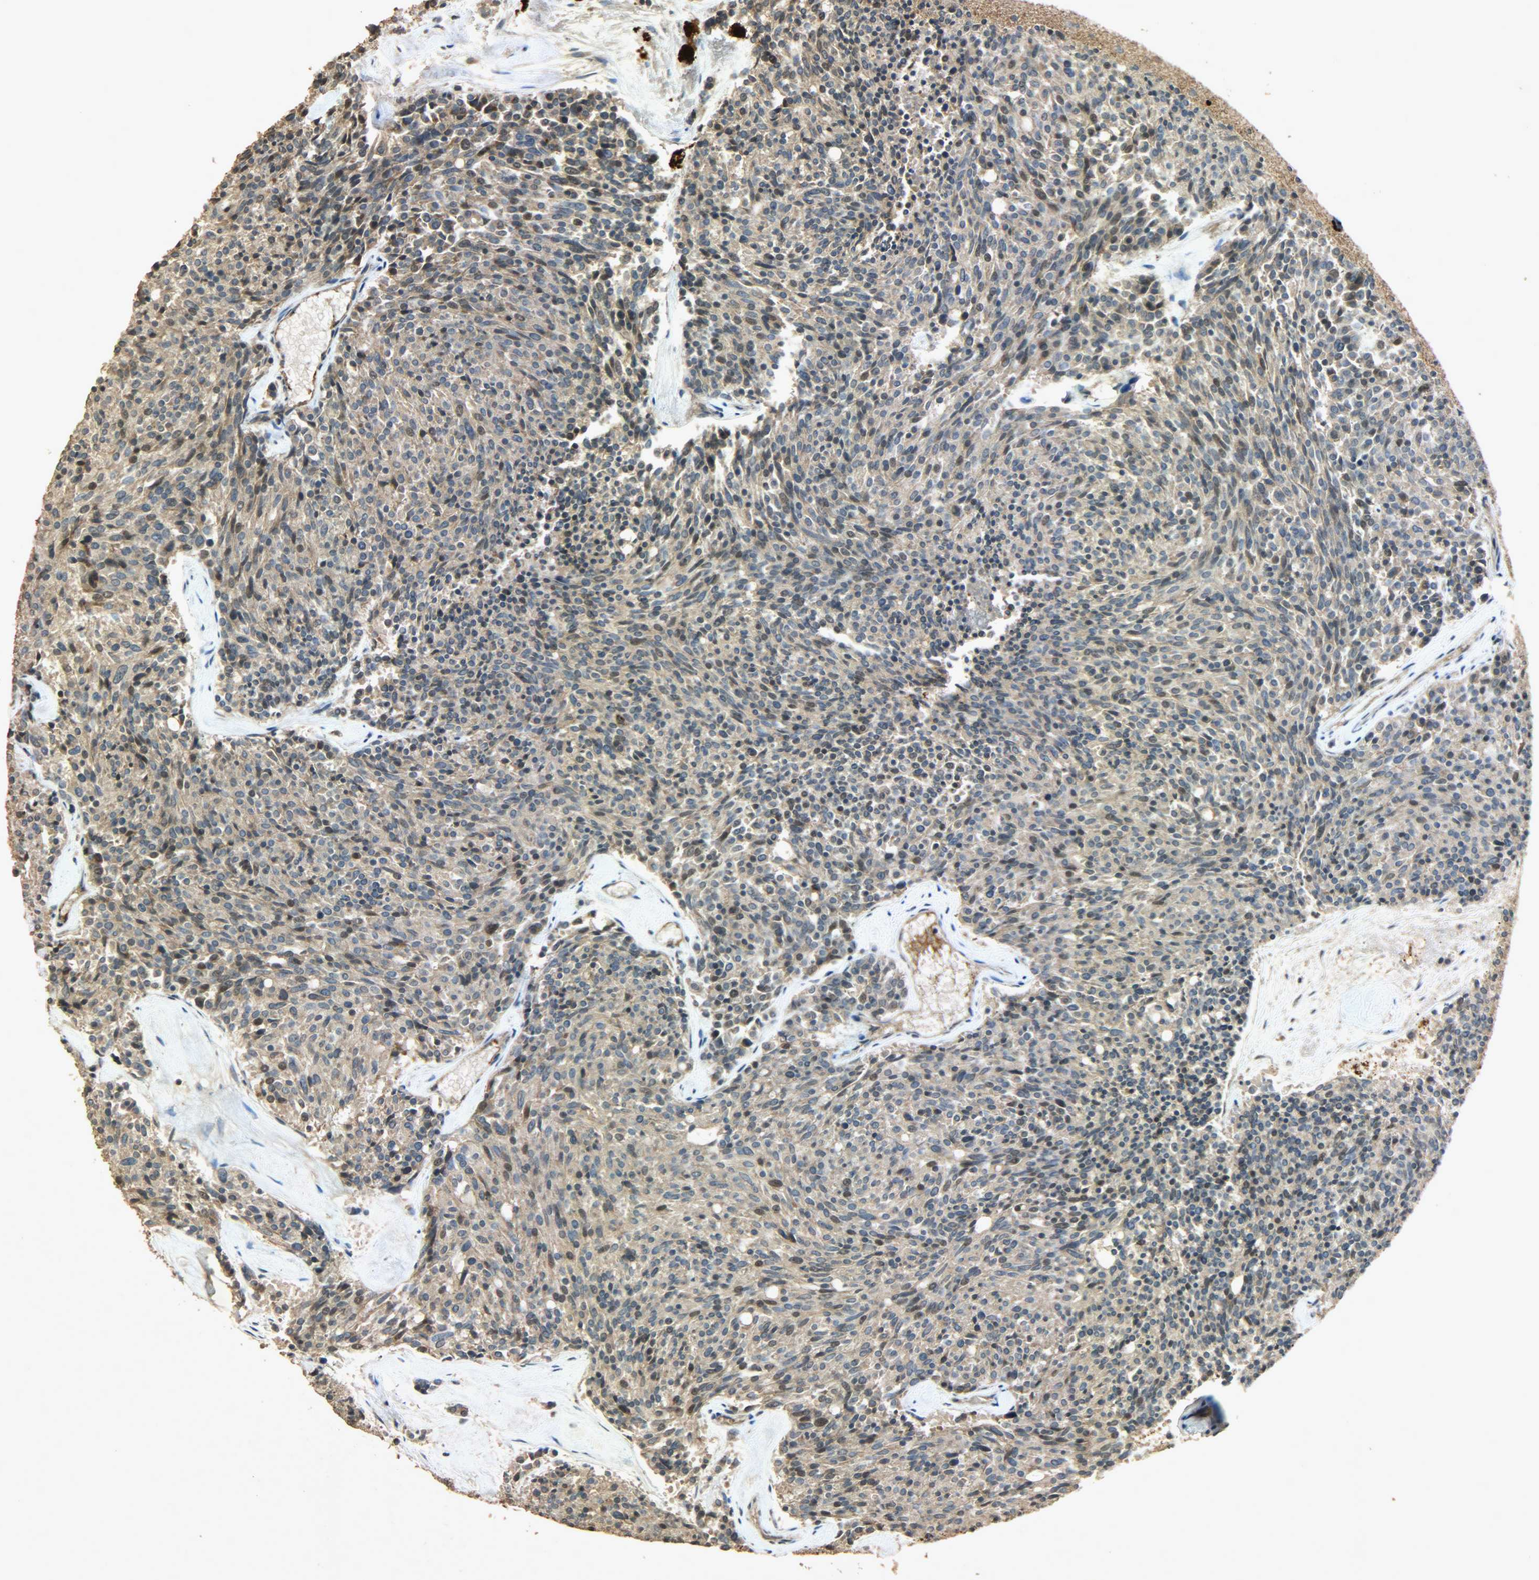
{"staining": {"intensity": "weak", "quantity": ">75%", "location": "cytoplasmic/membranous"}, "tissue": "carcinoid", "cell_type": "Tumor cells", "image_type": "cancer", "snomed": [{"axis": "morphology", "description": "Carcinoid, malignant, NOS"}, {"axis": "topography", "description": "Pancreas"}], "caption": "DAB immunohistochemical staining of malignant carcinoid exhibits weak cytoplasmic/membranous protein positivity in approximately >75% of tumor cells.", "gene": "ATP2B1", "patient": {"sex": "female", "age": 54}}